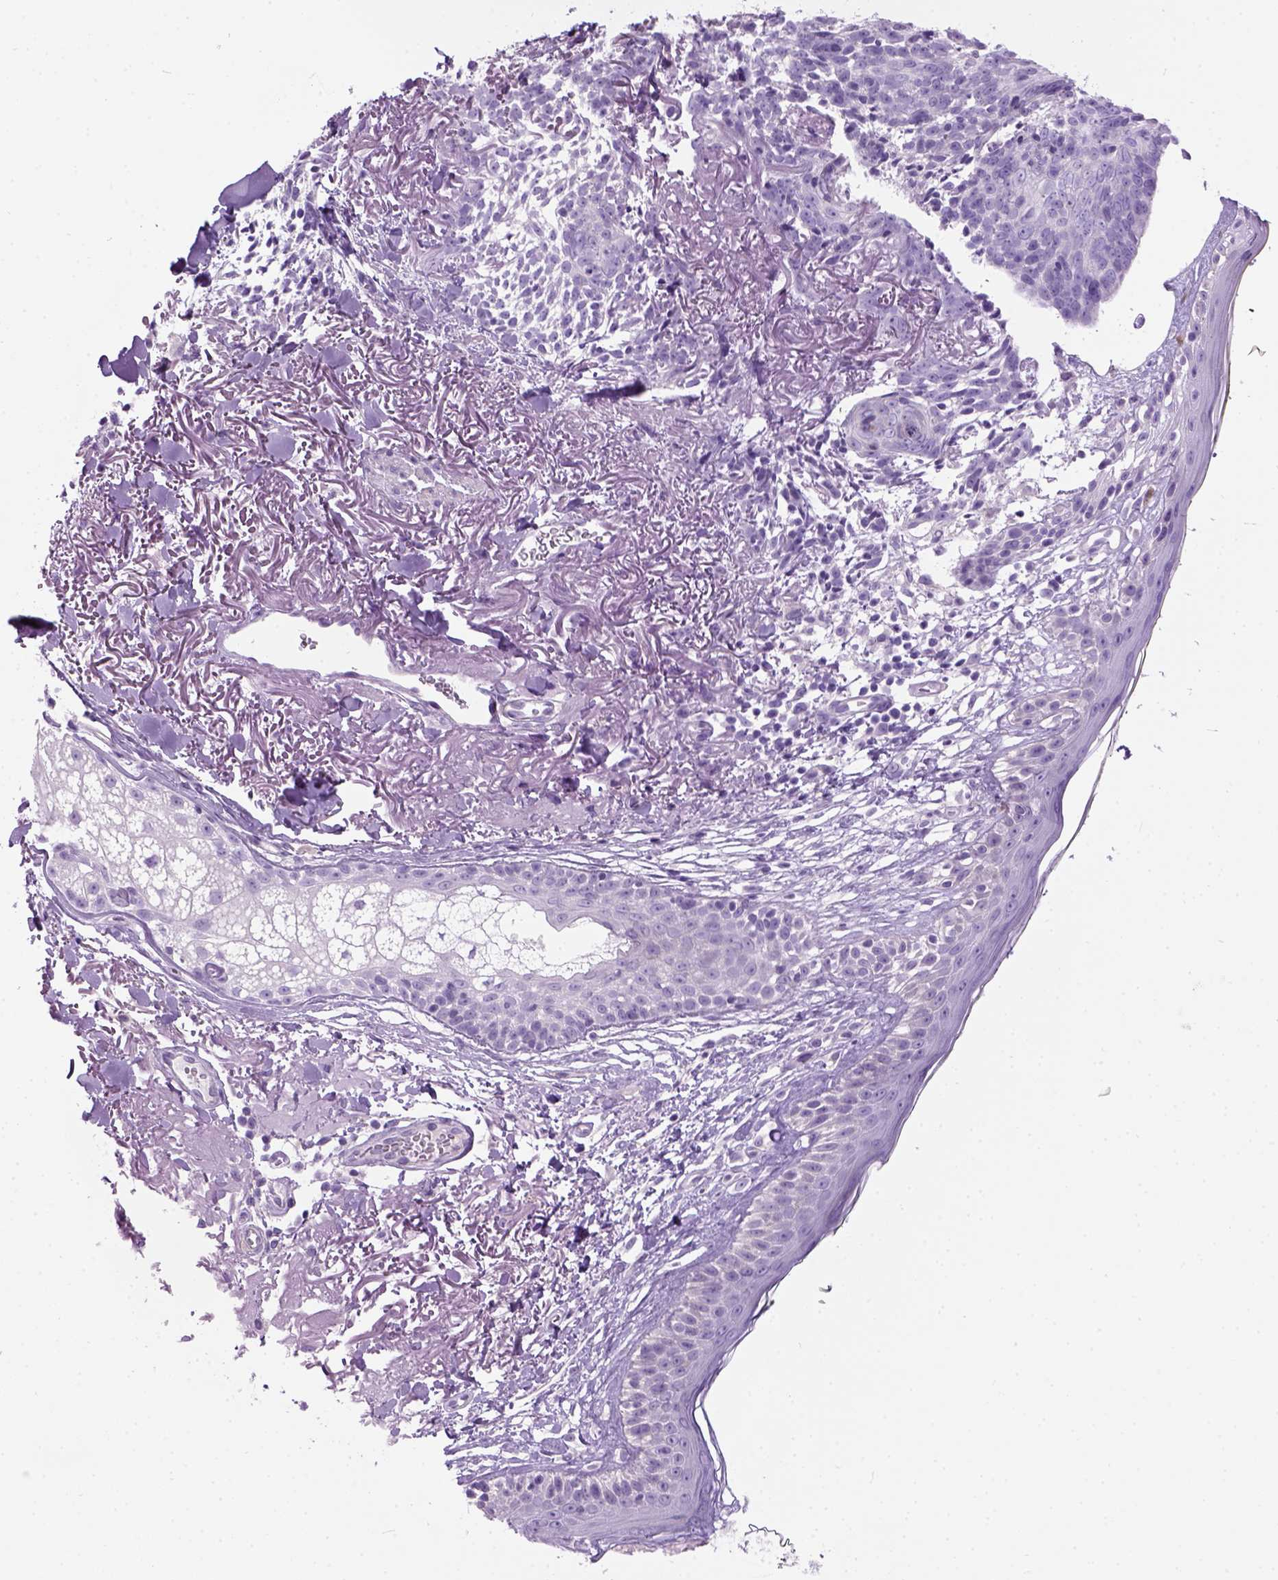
{"staining": {"intensity": "negative", "quantity": "none", "location": "none"}, "tissue": "skin cancer", "cell_type": "Tumor cells", "image_type": "cancer", "snomed": [{"axis": "morphology", "description": "Basal cell carcinoma"}, {"axis": "morphology", "description": "BCC, high aggressive"}, {"axis": "topography", "description": "Skin"}], "caption": "Micrograph shows no significant protein positivity in tumor cells of skin cancer (bcc,  high aggressive).", "gene": "GABRB2", "patient": {"sex": "female", "age": 86}}